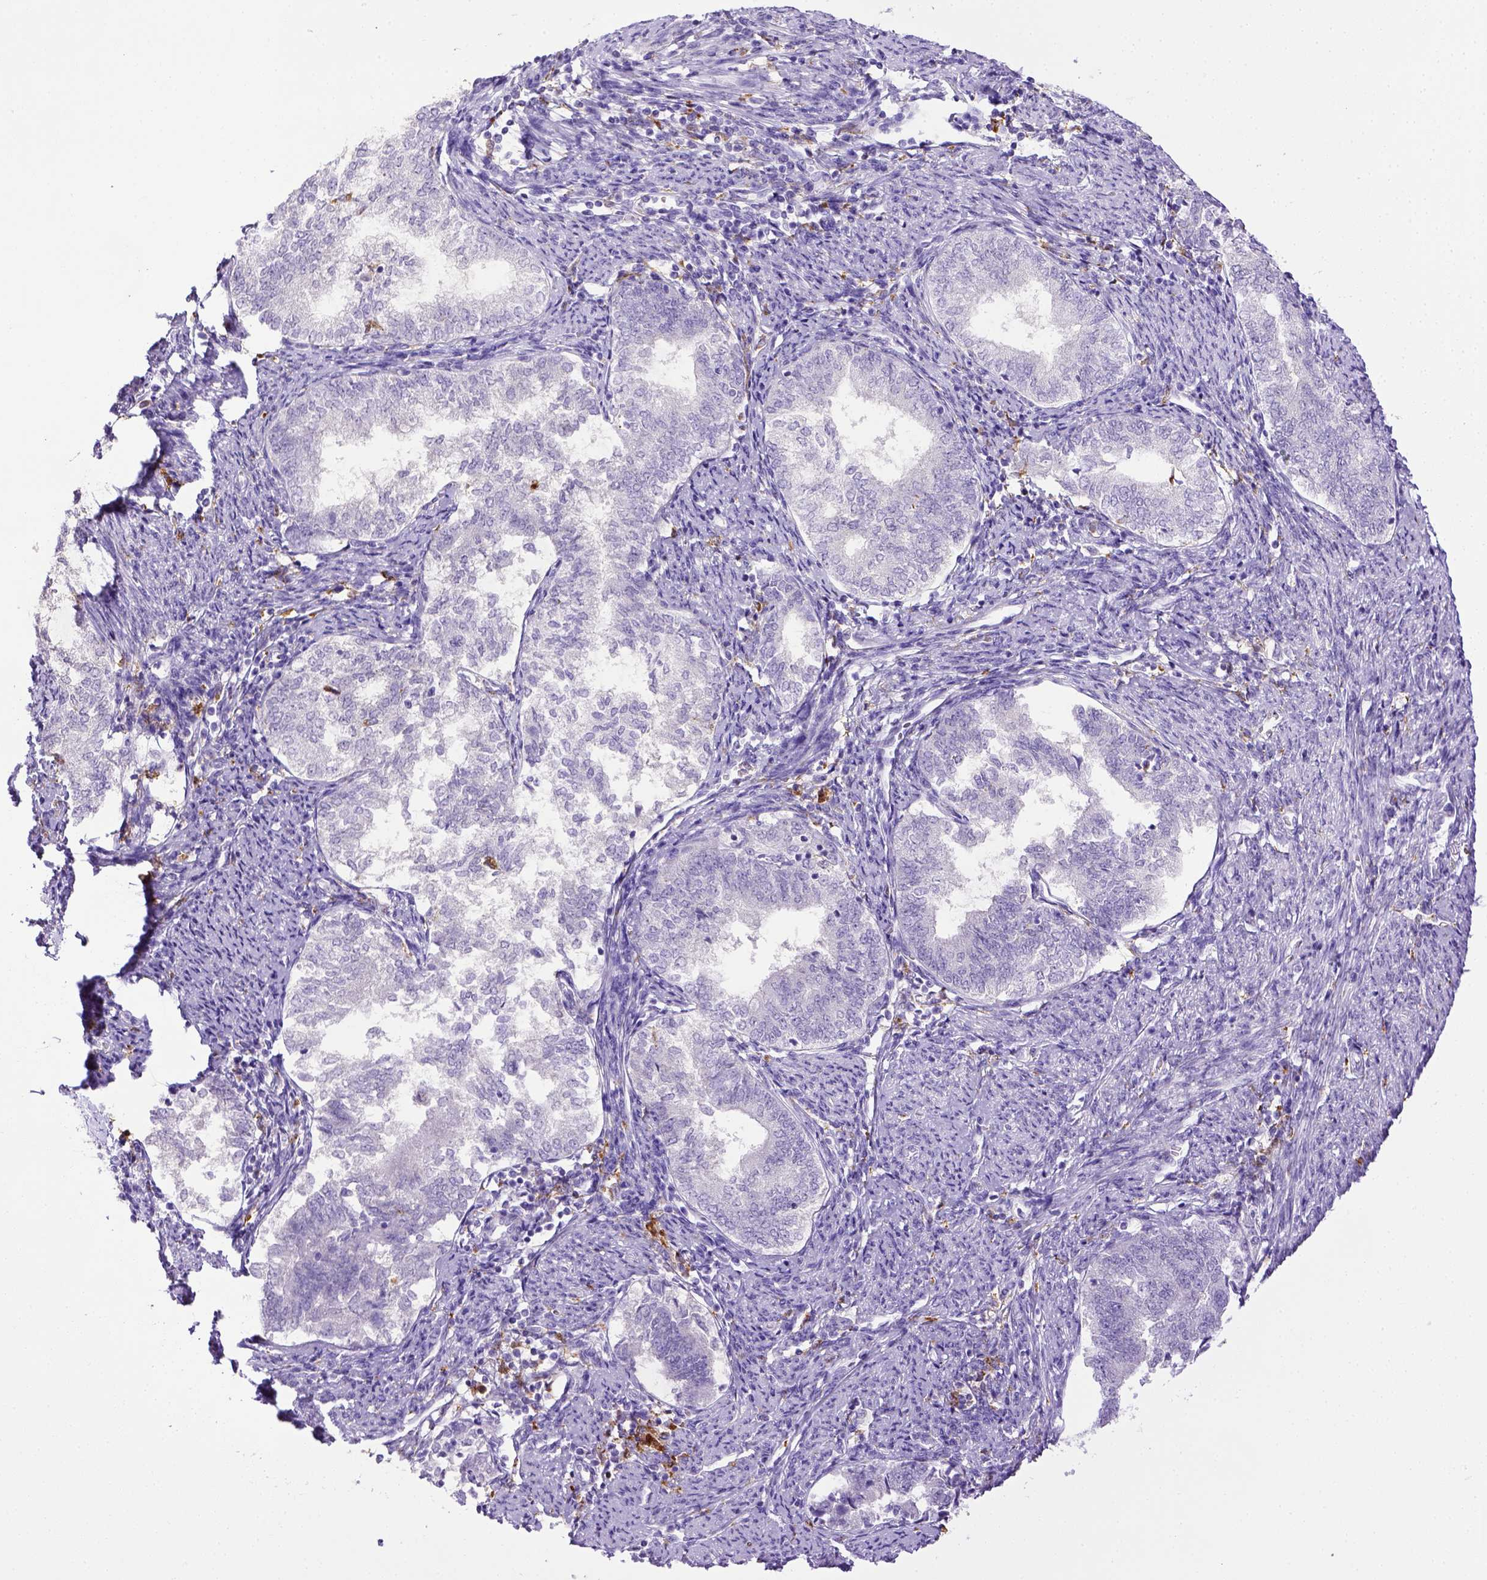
{"staining": {"intensity": "negative", "quantity": "none", "location": "none"}, "tissue": "endometrial cancer", "cell_type": "Tumor cells", "image_type": "cancer", "snomed": [{"axis": "morphology", "description": "Adenocarcinoma, NOS"}, {"axis": "topography", "description": "Endometrium"}], "caption": "Image shows no protein positivity in tumor cells of endometrial adenocarcinoma tissue.", "gene": "CD68", "patient": {"sex": "female", "age": 65}}